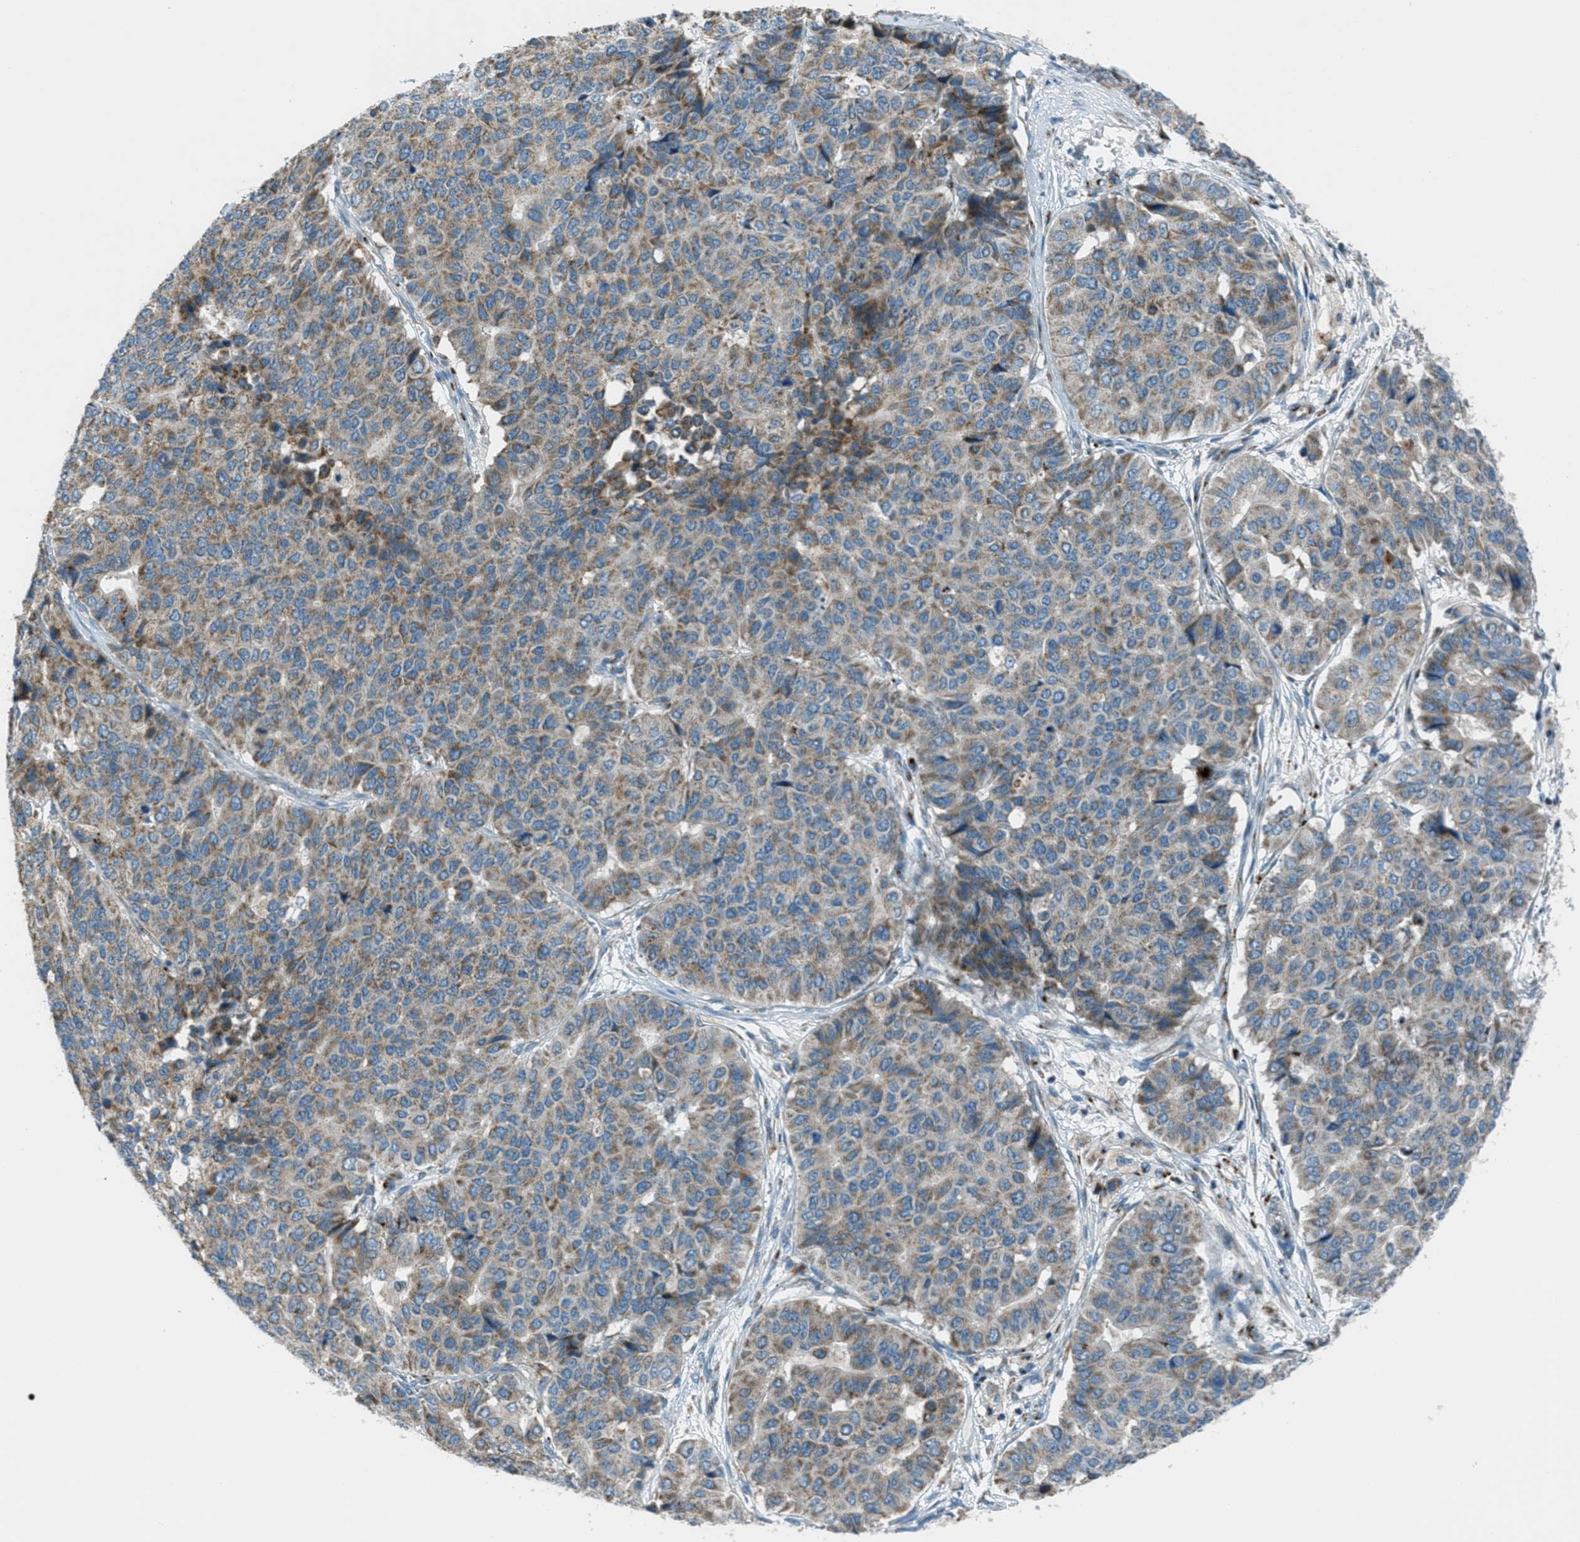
{"staining": {"intensity": "moderate", "quantity": ">75%", "location": "cytoplasmic/membranous"}, "tissue": "pancreatic cancer", "cell_type": "Tumor cells", "image_type": "cancer", "snomed": [{"axis": "morphology", "description": "Adenocarcinoma, NOS"}, {"axis": "topography", "description": "Pancreas"}], "caption": "Immunohistochemical staining of pancreatic cancer (adenocarcinoma) reveals medium levels of moderate cytoplasmic/membranous positivity in approximately >75% of tumor cells. (Brightfield microscopy of DAB IHC at high magnification).", "gene": "BCKDK", "patient": {"sex": "male", "age": 50}}